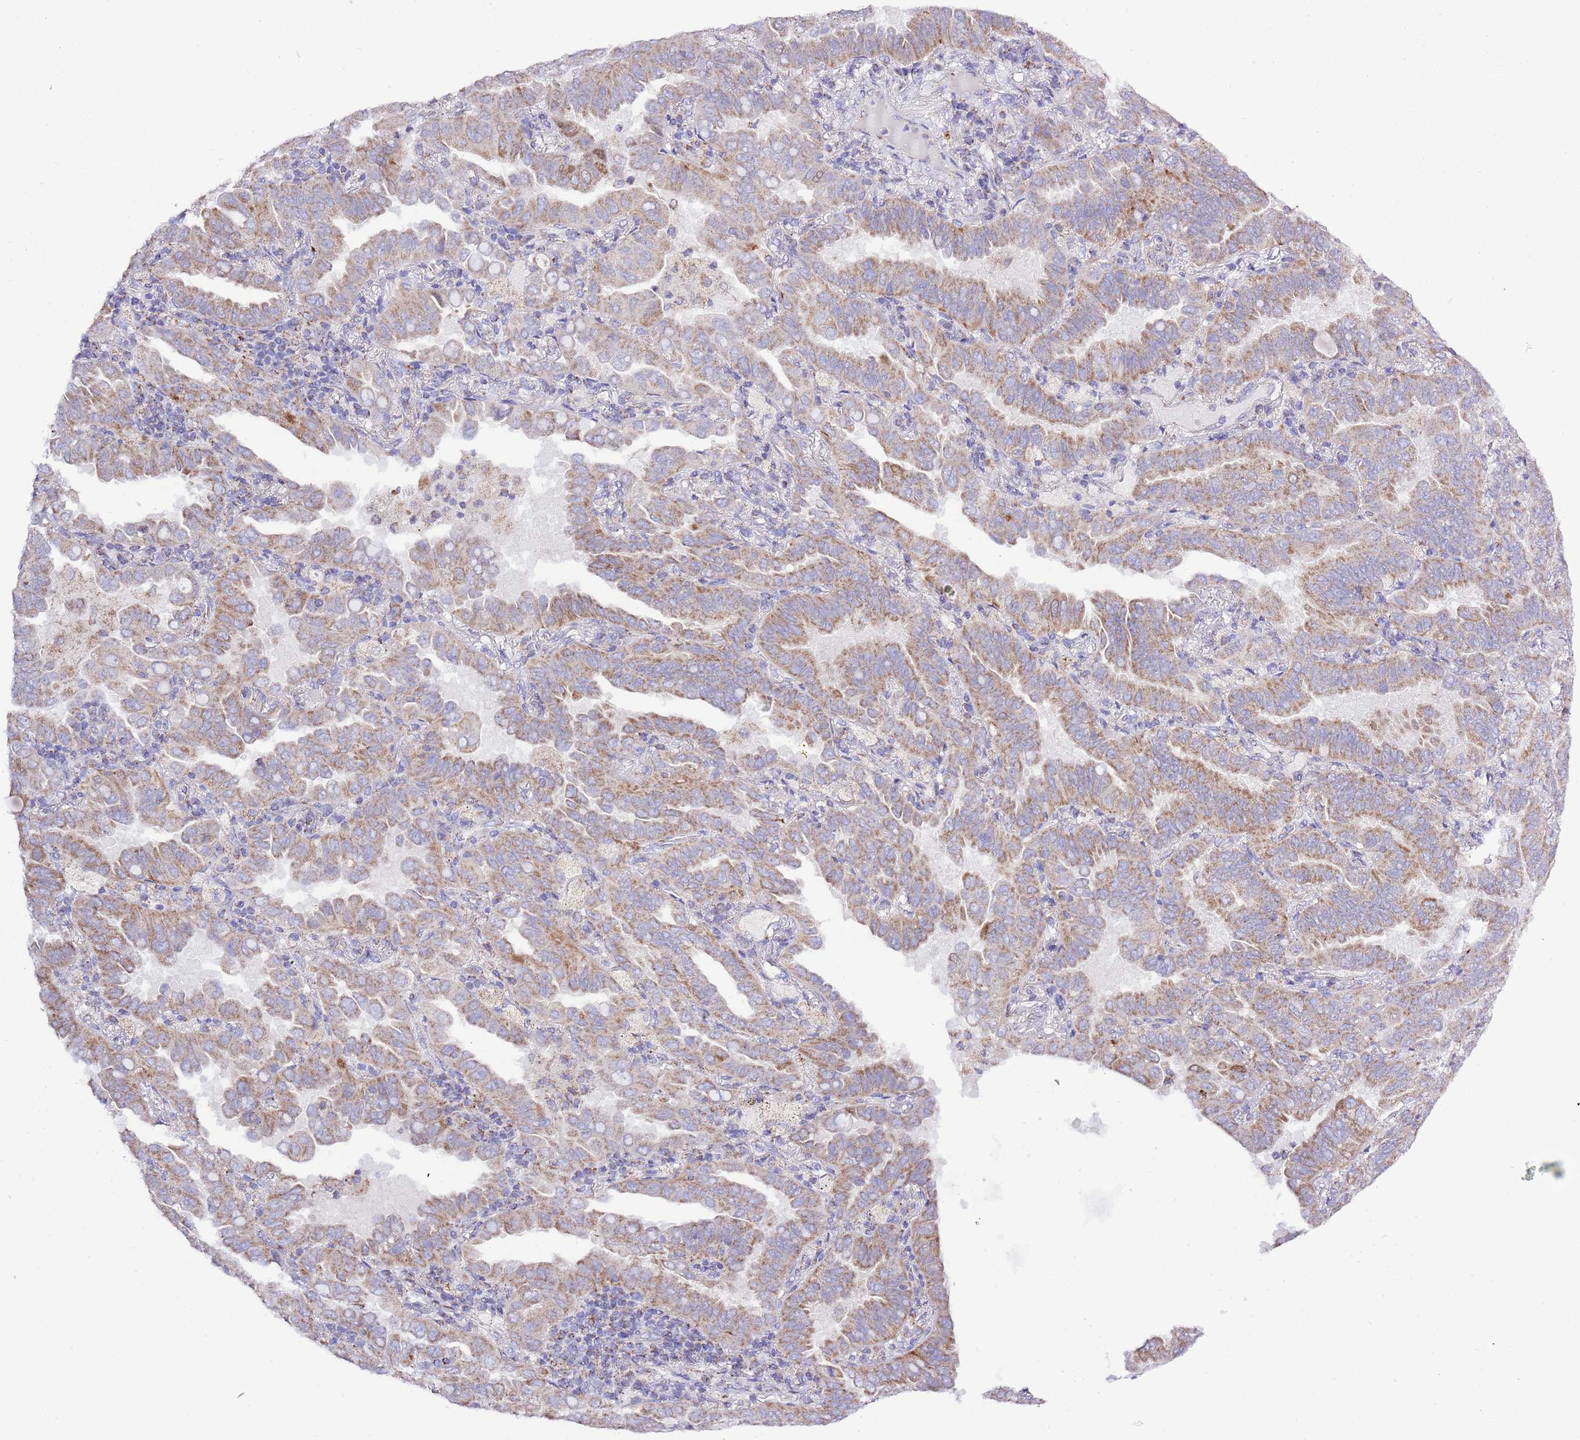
{"staining": {"intensity": "moderate", "quantity": ">75%", "location": "cytoplasmic/membranous"}, "tissue": "lung cancer", "cell_type": "Tumor cells", "image_type": "cancer", "snomed": [{"axis": "morphology", "description": "Adenocarcinoma, NOS"}, {"axis": "topography", "description": "Lung"}], "caption": "Moderate cytoplasmic/membranous staining for a protein is identified in about >75% of tumor cells of lung adenocarcinoma using immunohistochemistry.", "gene": "TEKTIP1", "patient": {"sex": "male", "age": 64}}